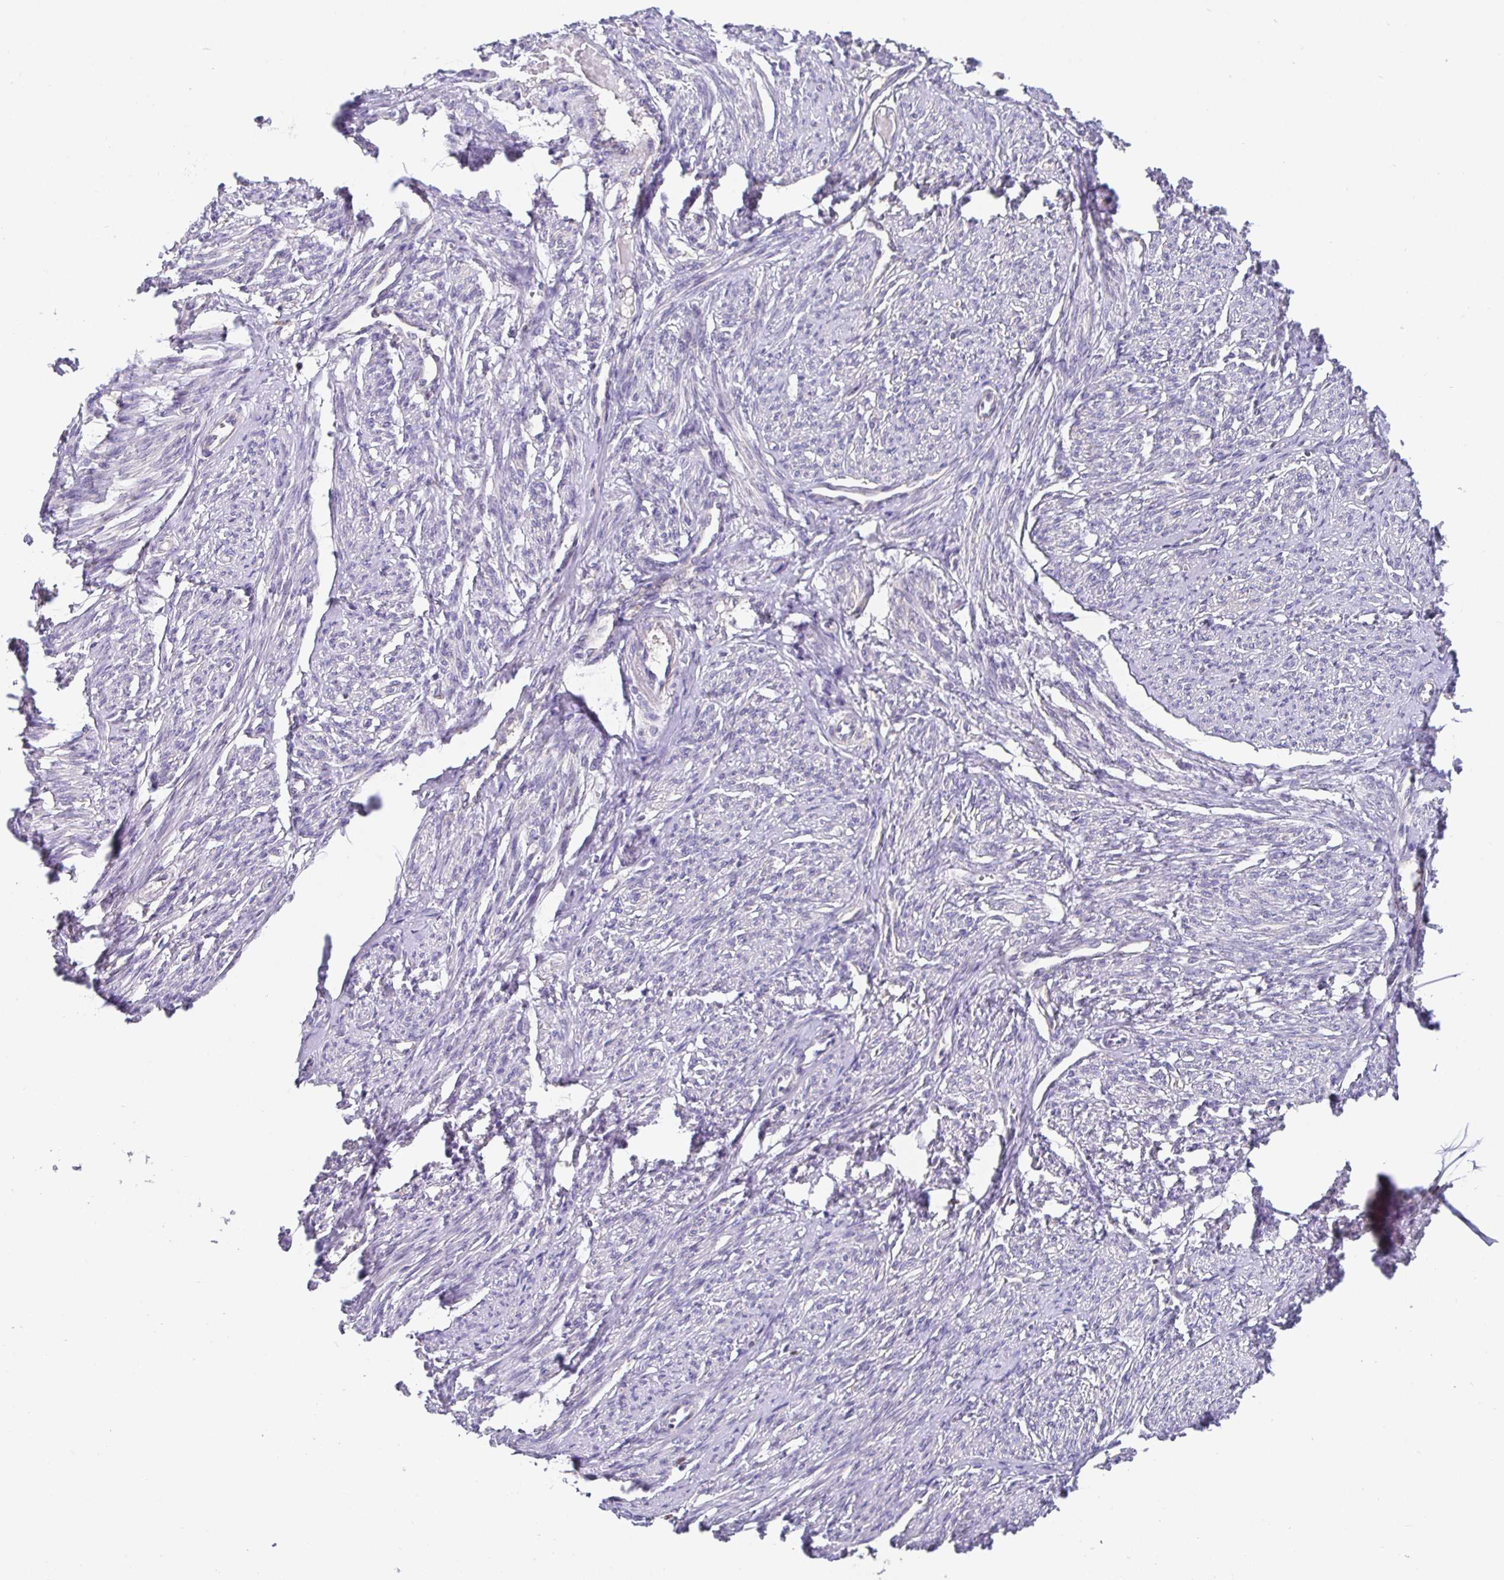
{"staining": {"intensity": "negative", "quantity": "none", "location": "none"}, "tissue": "smooth muscle", "cell_type": "Smooth muscle cells", "image_type": "normal", "snomed": [{"axis": "morphology", "description": "Normal tissue, NOS"}, {"axis": "topography", "description": "Smooth muscle"}], "caption": "Smooth muscle cells are negative for brown protein staining in unremarkable smooth muscle. (Immunohistochemistry, brightfield microscopy, high magnification).", "gene": "SATB1", "patient": {"sex": "female", "age": 65}}